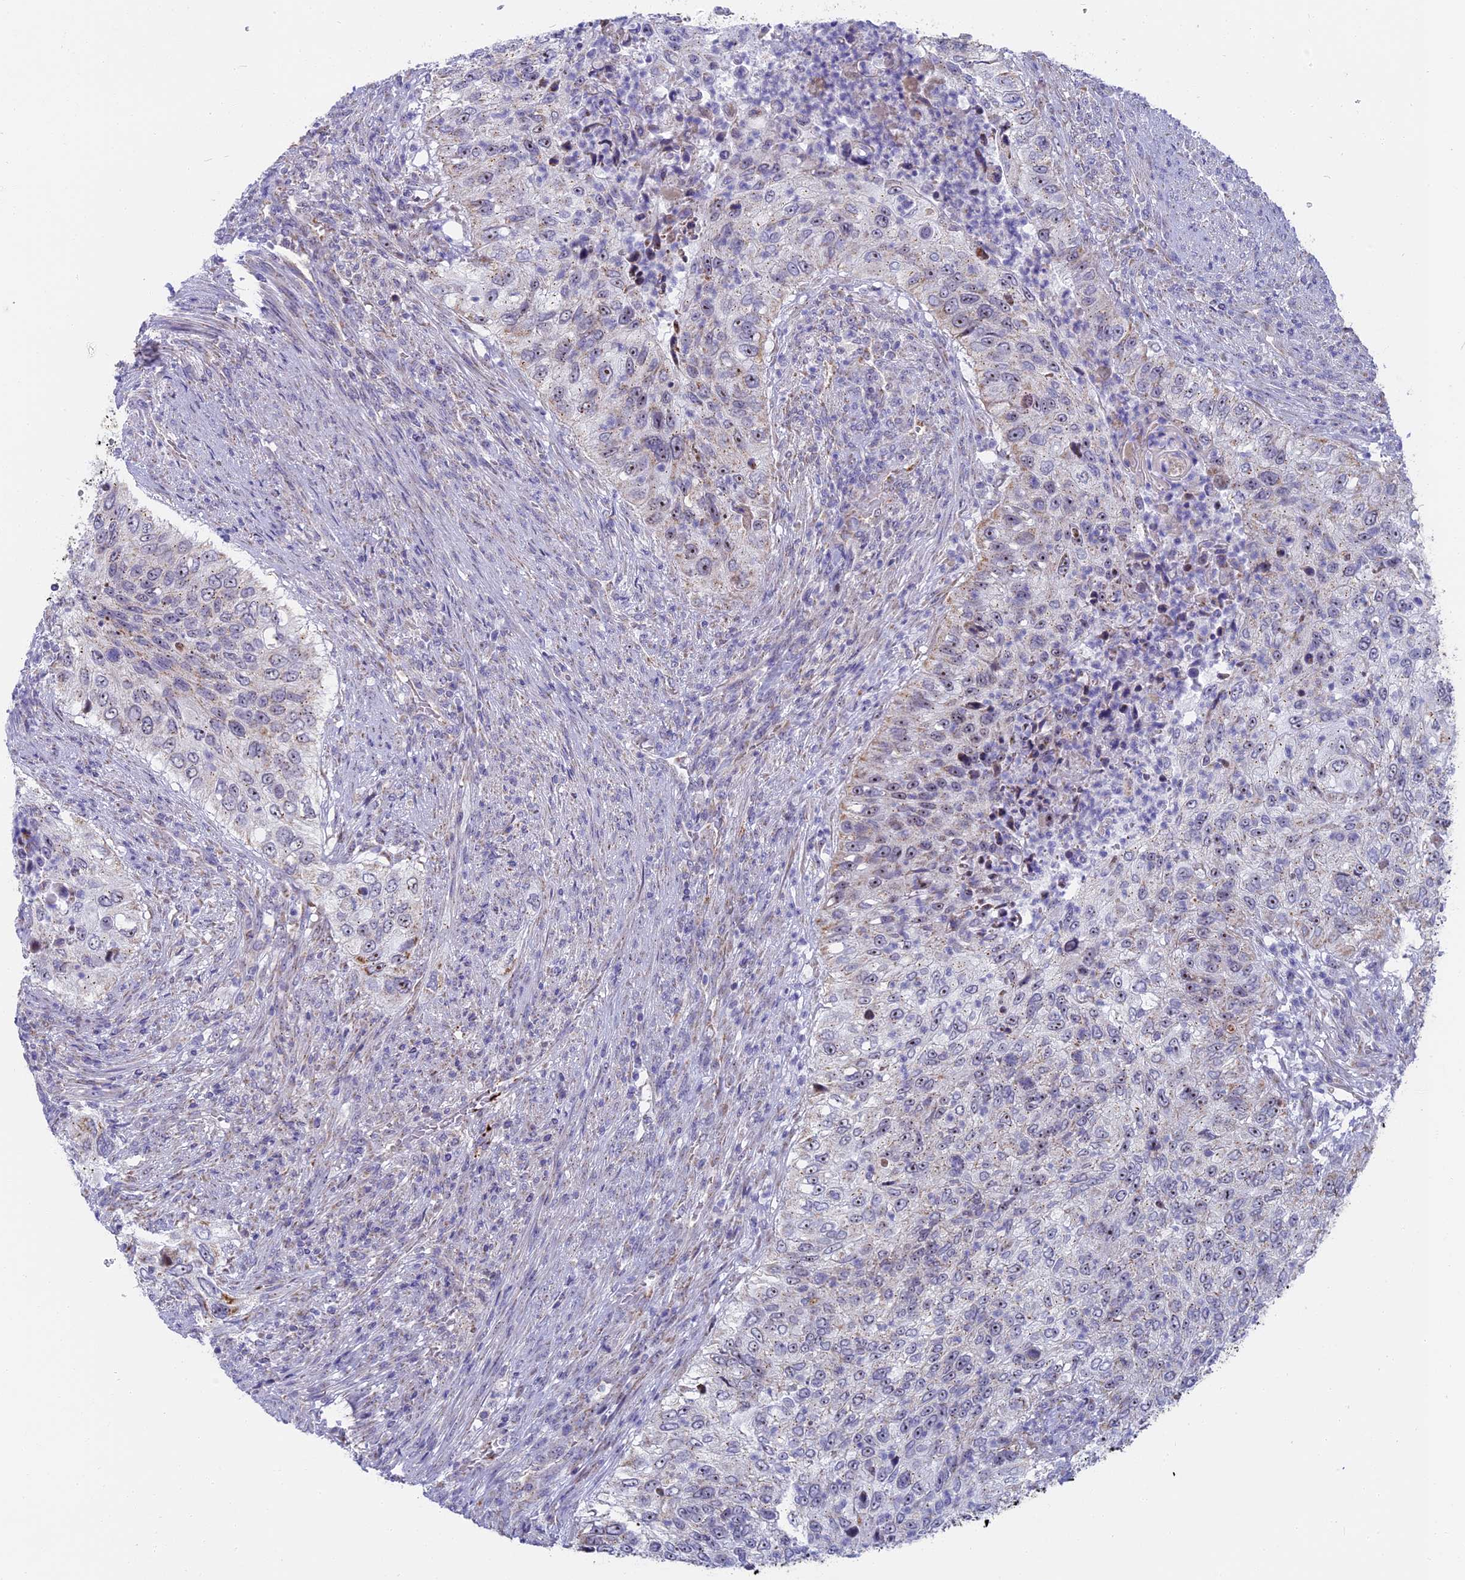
{"staining": {"intensity": "negative", "quantity": "none", "location": "none"}, "tissue": "urothelial cancer", "cell_type": "Tumor cells", "image_type": "cancer", "snomed": [{"axis": "morphology", "description": "Urothelial carcinoma, High grade"}, {"axis": "topography", "description": "Urinary bladder"}], "caption": "An immunohistochemistry (IHC) image of high-grade urothelial carcinoma is shown. There is no staining in tumor cells of high-grade urothelial carcinoma. (Immunohistochemistry (ihc), brightfield microscopy, high magnification).", "gene": "DTWD1", "patient": {"sex": "female", "age": 60}}